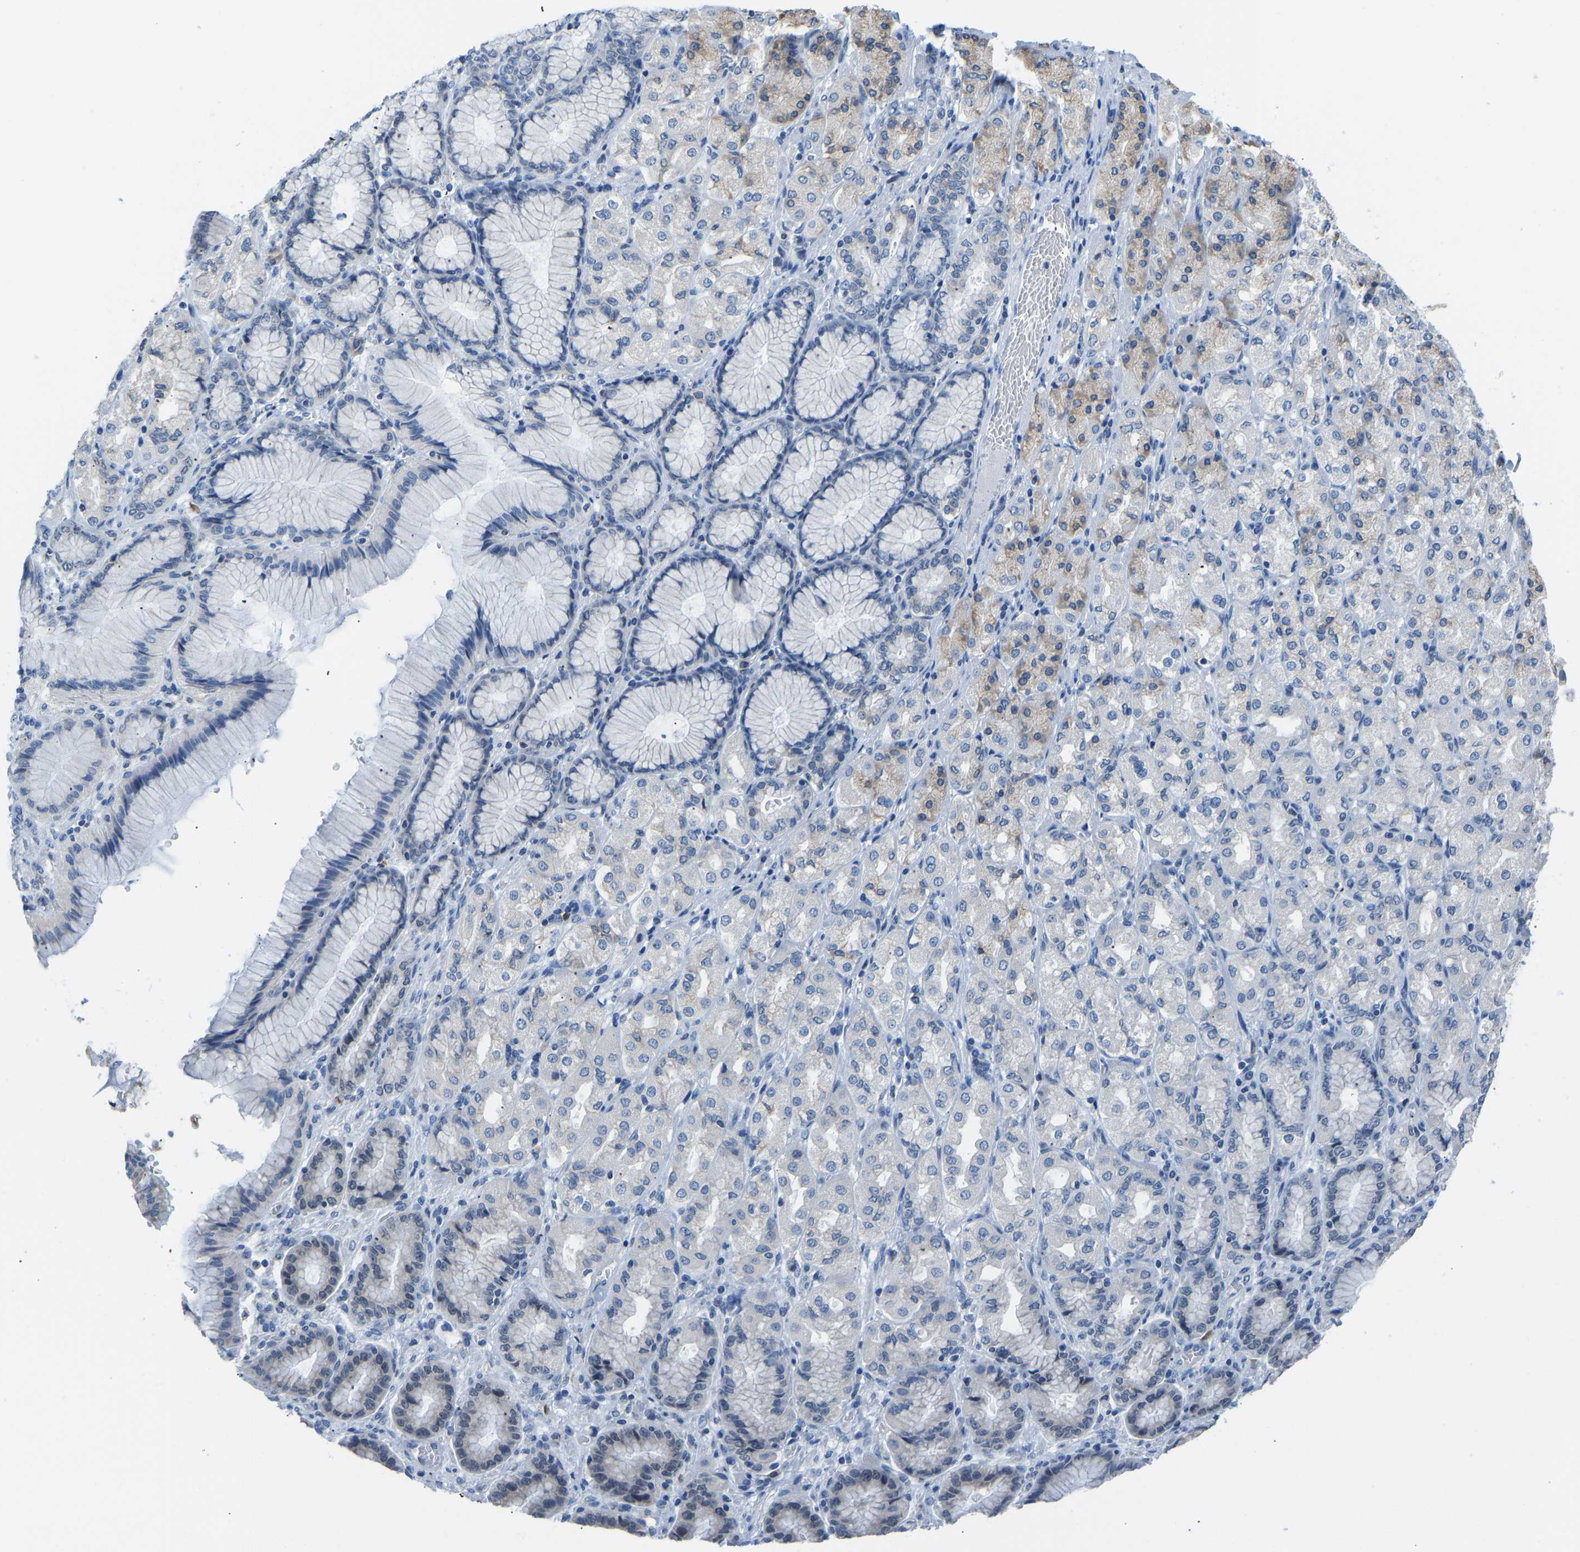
{"staining": {"intensity": "weak", "quantity": "<25%", "location": "cytoplasmic/membranous"}, "tissue": "stomach cancer", "cell_type": "Tumor cells", "image_type": "cancer", "snomed": [{"axis": "morphology", "description": "Adenocarcinoma, NOS"}, {"axis": "topography", "description": "Stomach"}], "caption": "Protein analysis of stomach cancer (adenocarcinoma) demonstrates no significant positivity in tumor cells.", "gene": "VRK1", "patient": {"sex": "female", "age": 65}}